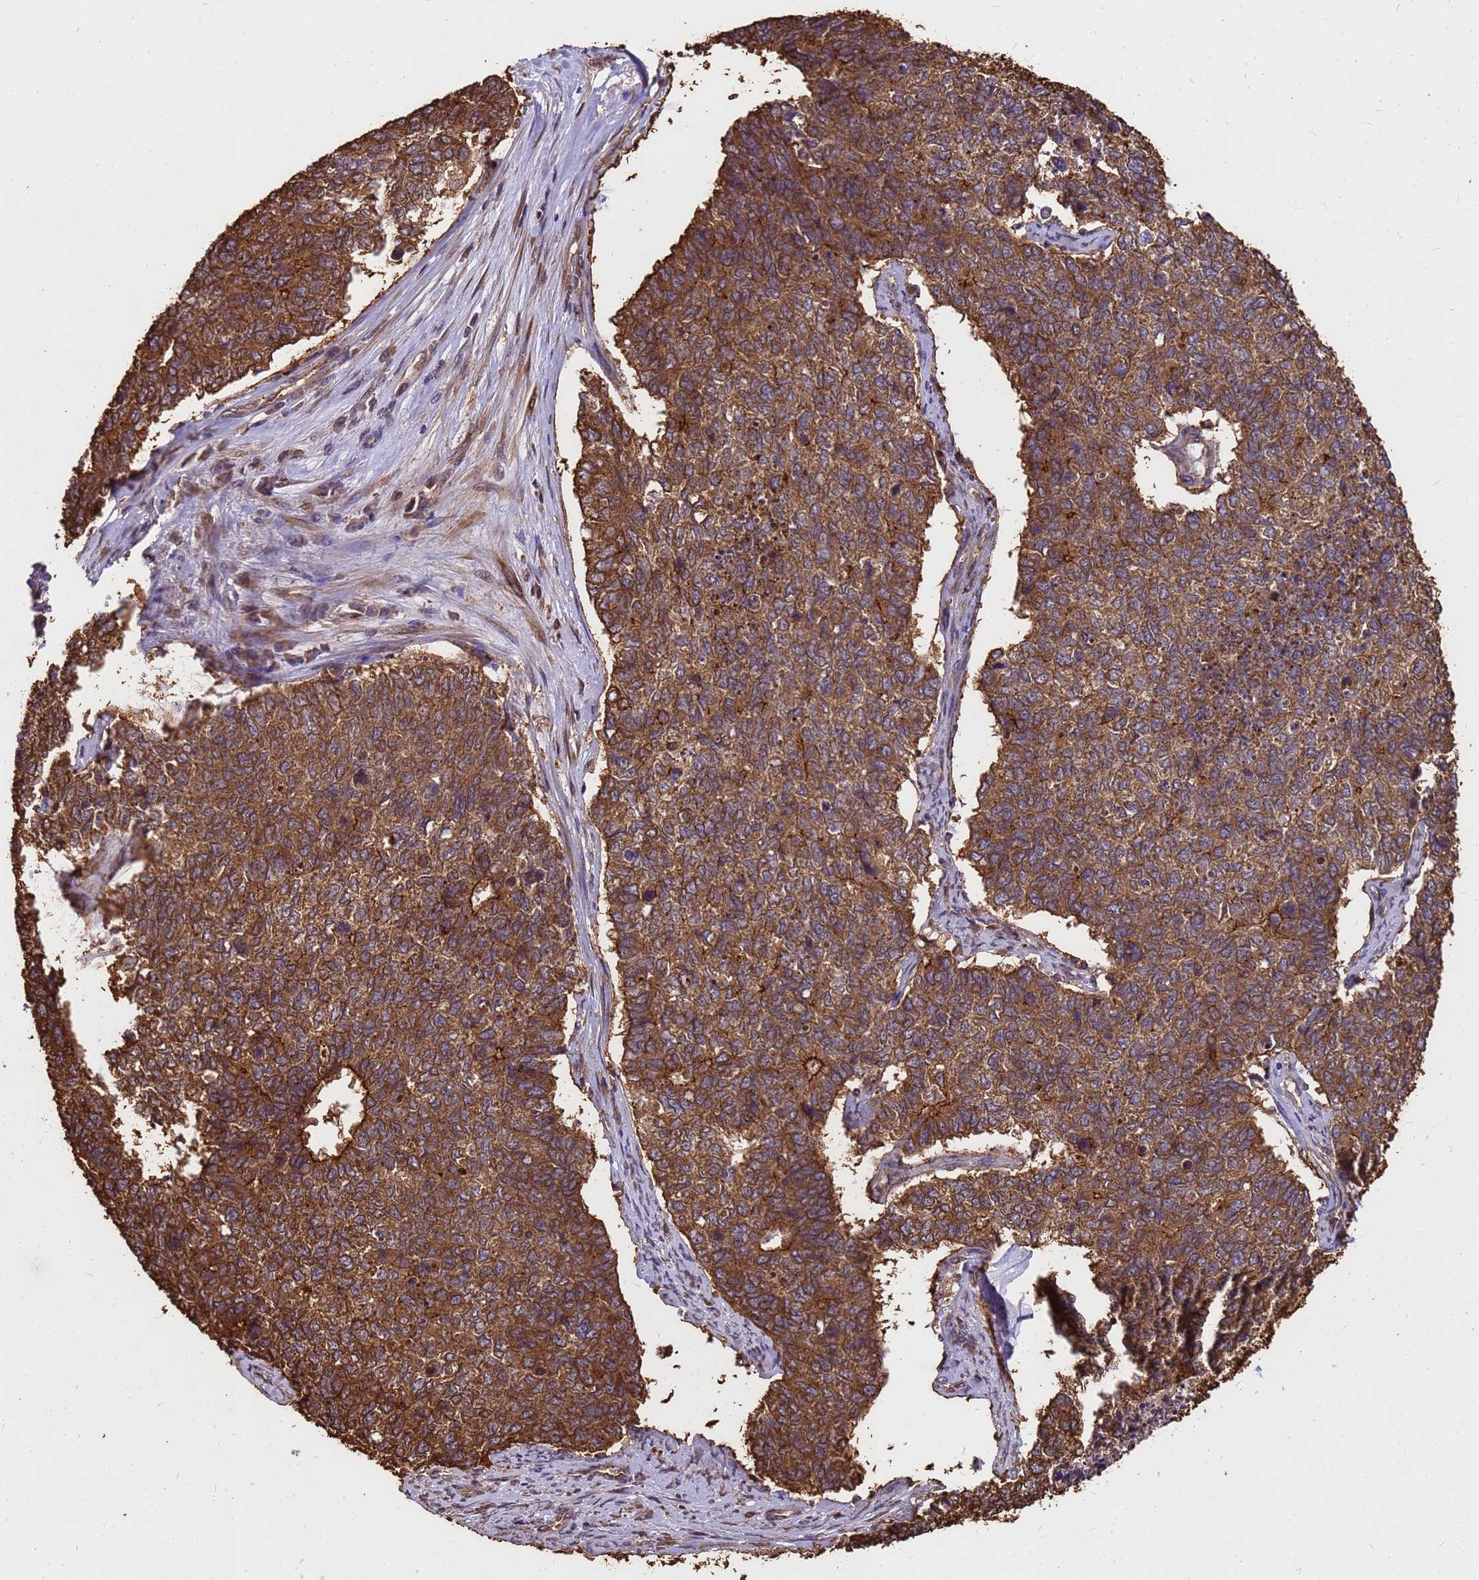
{"staining": {"intensity": "moderate", "quantity": ">75%", "location": "cytoplasmic/membranous"}, "tissue": "cervical cancer", "cell_type": "Tumor cells", "image_type": "cancer", "snomed": [{"axis": "morphology", "description": "Squamous cell carcinoma, NOS"}, {"axis": "topography", "description": "Cervix"}], "caption": "Moderate cytoplasmic/membranous protein positivity is identified in approximately >75% of tumor cells in cervical cancer.", "gene": "ZNF618", "patient": {"sex": "female", "age": 63}}